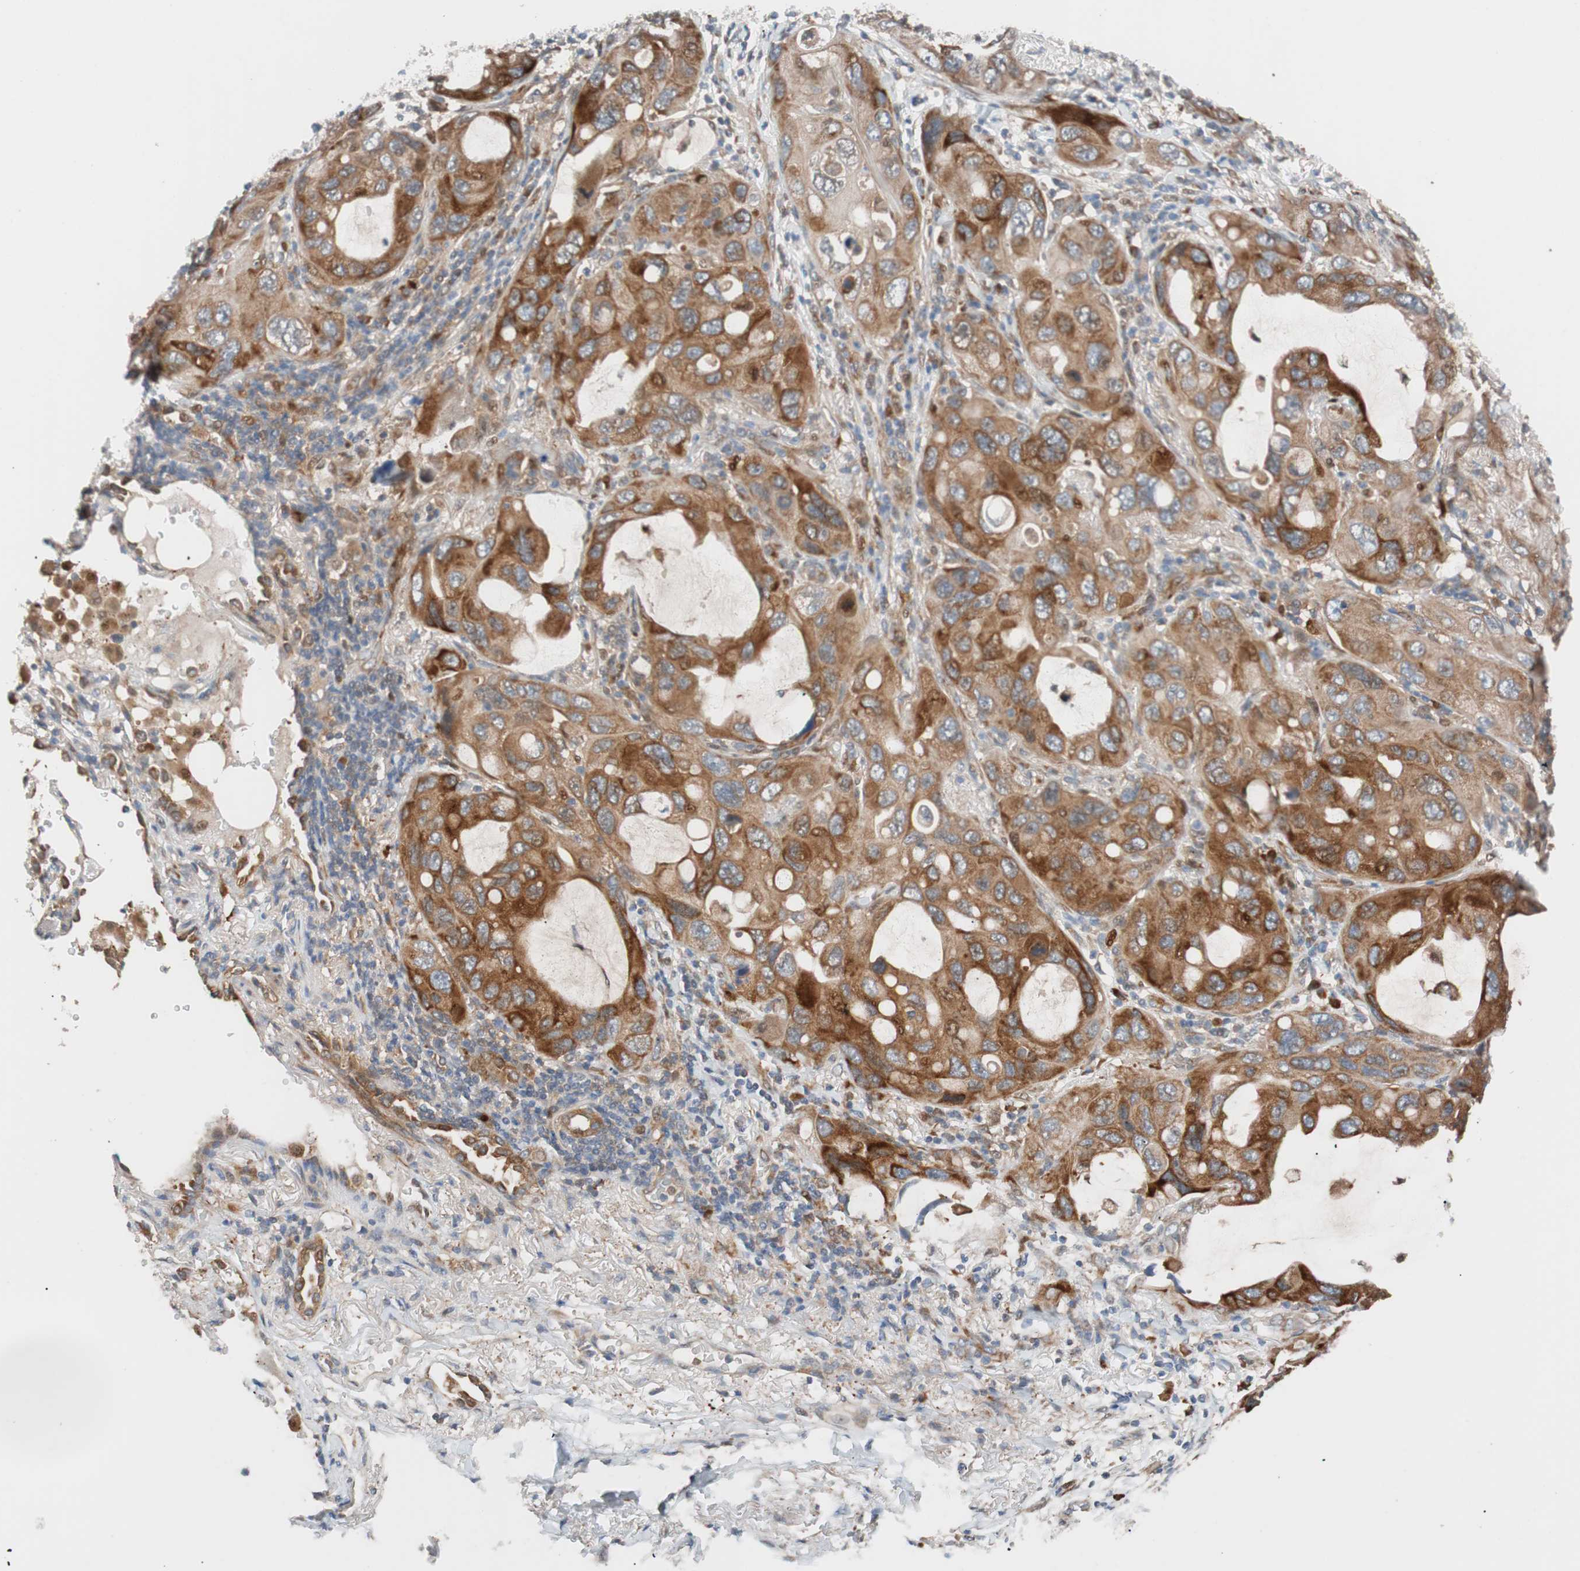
{"staining": {"intensity": "strong", "quantity": ">75%", "location": "cytoplasmic/membranous"}, "tissue": "lung cancer", "cell_type": "Tumor cells", "image_type": "cancer", "snomed": [{"axis": "morphology", "description": "Squamous cell carcinoma, NOS"}, {"axis": "topography", "description": "Lung"}], "caption": "Immunohistochemistry micrograph of neoplastic tissue: lung cancer stained using IHC shows high levels of strong protein expression localized specifically in the cytoplasmic/membranous of tumor cells, appearing as a cytoplasmic/membranous brown color.", "gene": "FAAH", "patient": {"sex": "female", "age": 73}}